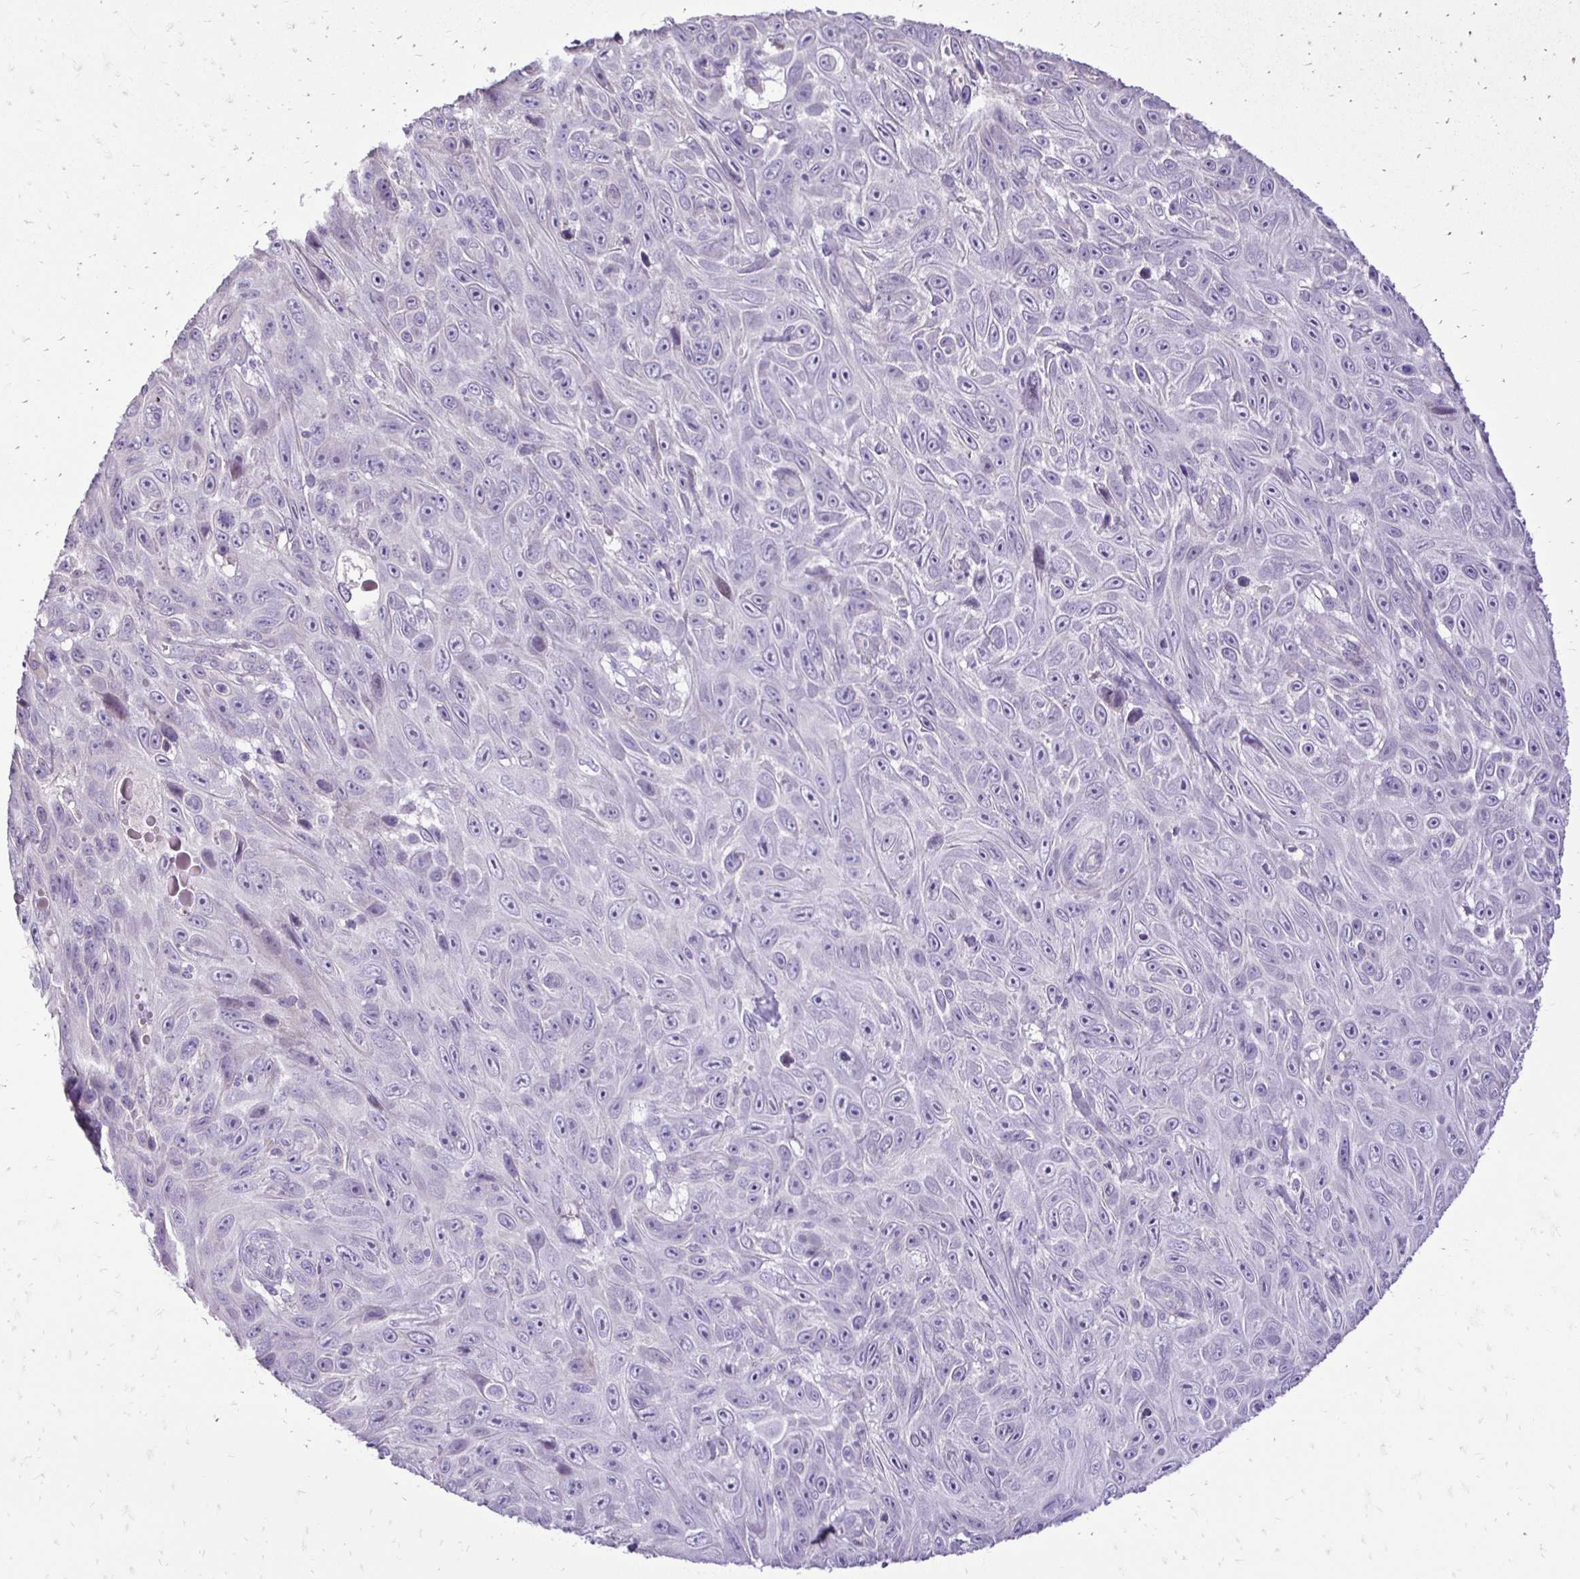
{"staining": {"intensity": "negative", "quantity": "none", "location": "none"}, "tissue": "skin cancer", "cell_type": "Tumor cells", "image_type": "cancer", "snomed": [{"axis": "morphology", "description": "Squamous cell carcinoma, NOS"}, {"axis": "topography", "description": "Skin"}], "caption": "Immunohistochemistry image of skin cancer (squamous cell carcinoma) stained for a protein (brown), which demonstrates no positivity in tumor cells.", "gene": "GAS2", "patient": {"sex": "male", "age": 82}}